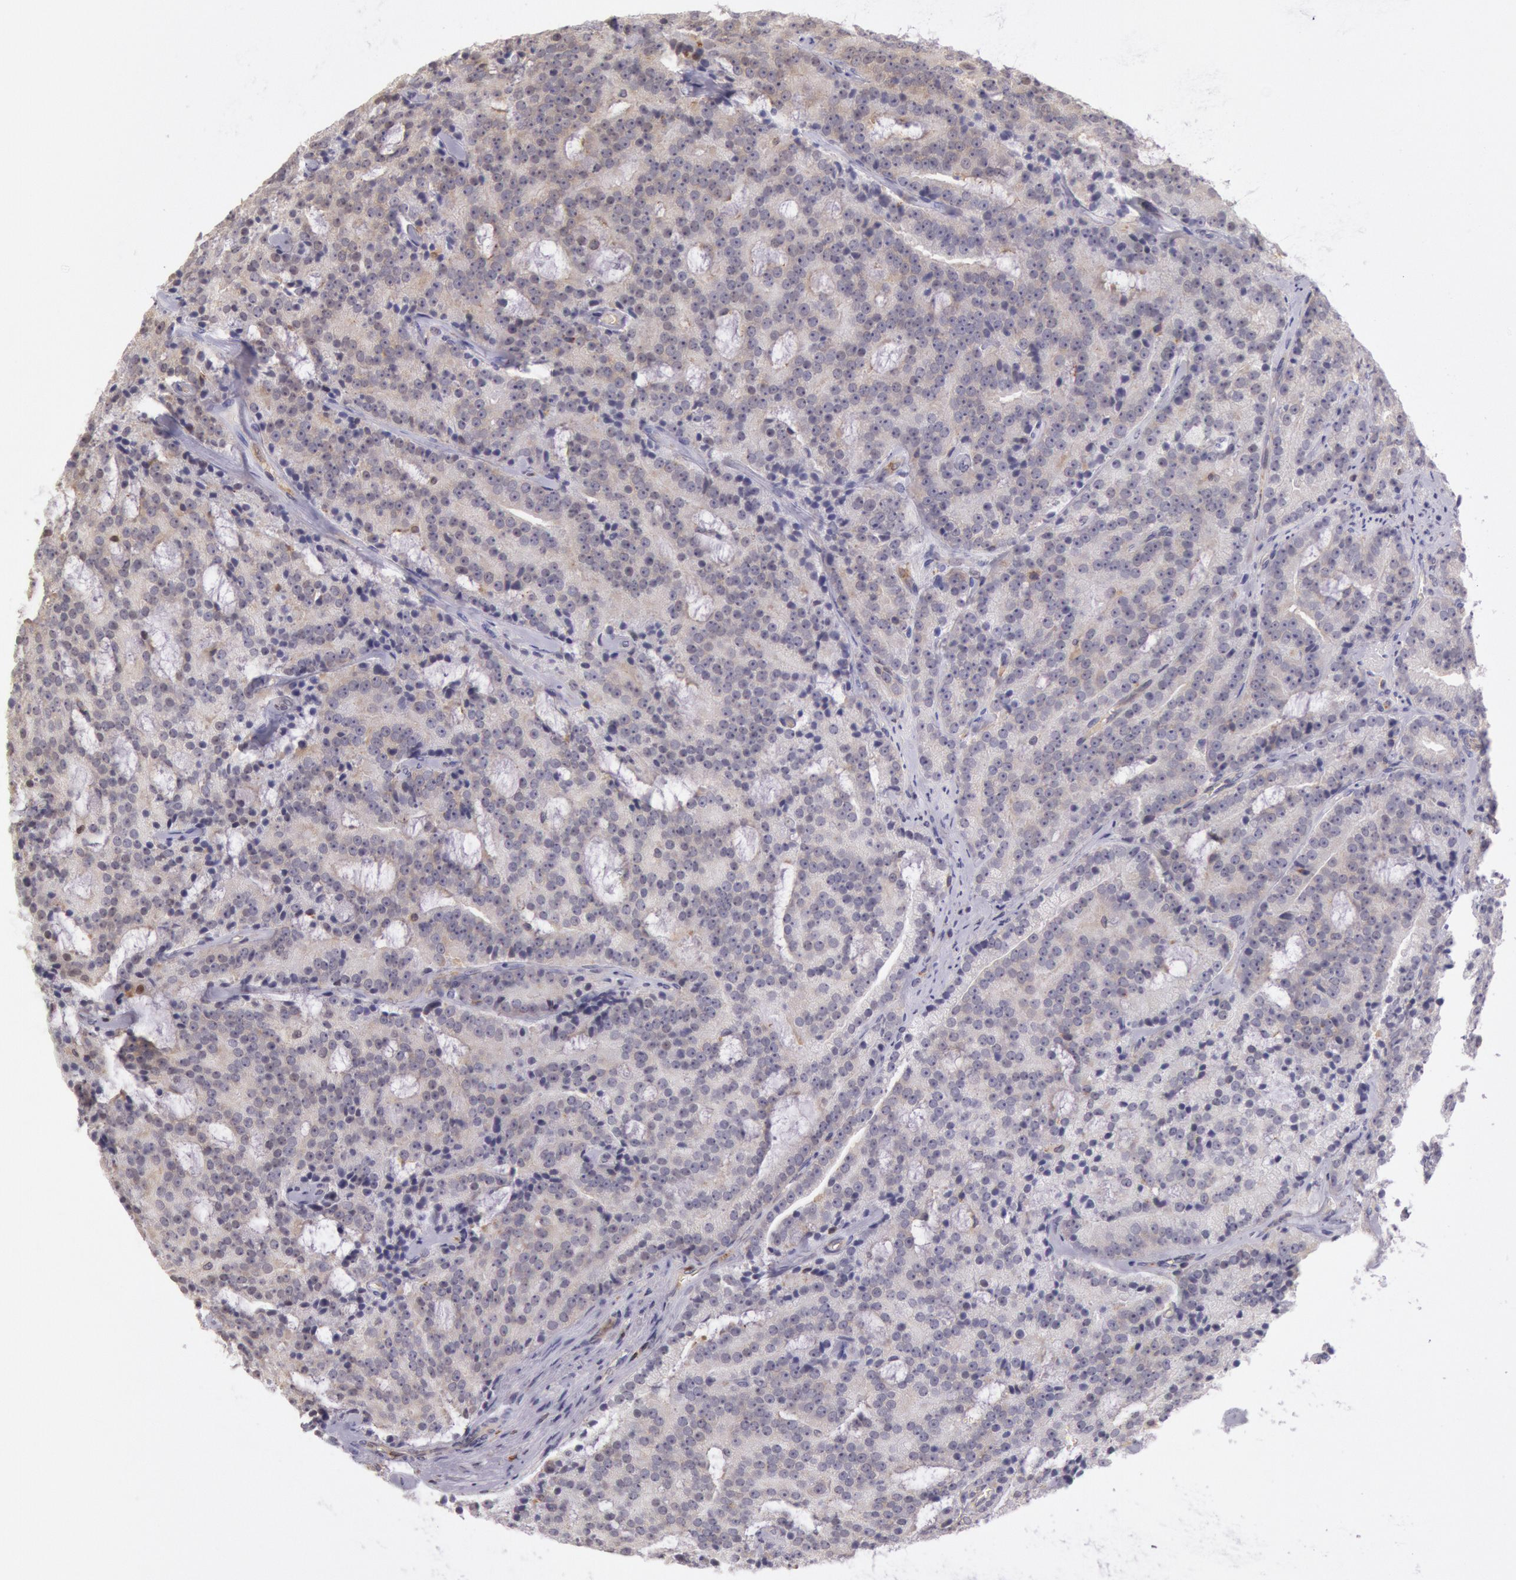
{"staining": {"intensity": "weak", "quantity": "<25%", "location": "cytoplasmic/membranous"}, "tissue": "prostate cancer", "cell_type": "Tumor cells", "image_type": "cancer", "snomed": [{"axis": "morphology", "description": "Adenocarcinoma, Medium grade"}, {"axis": "topography", "description": "Prostate"}], "caption": "Protein analysis of prostate cancer demonstrates no significant expression in tumor cells.", "gene": "HIF1A", "patient": {"sex": "male", "age": 65}}